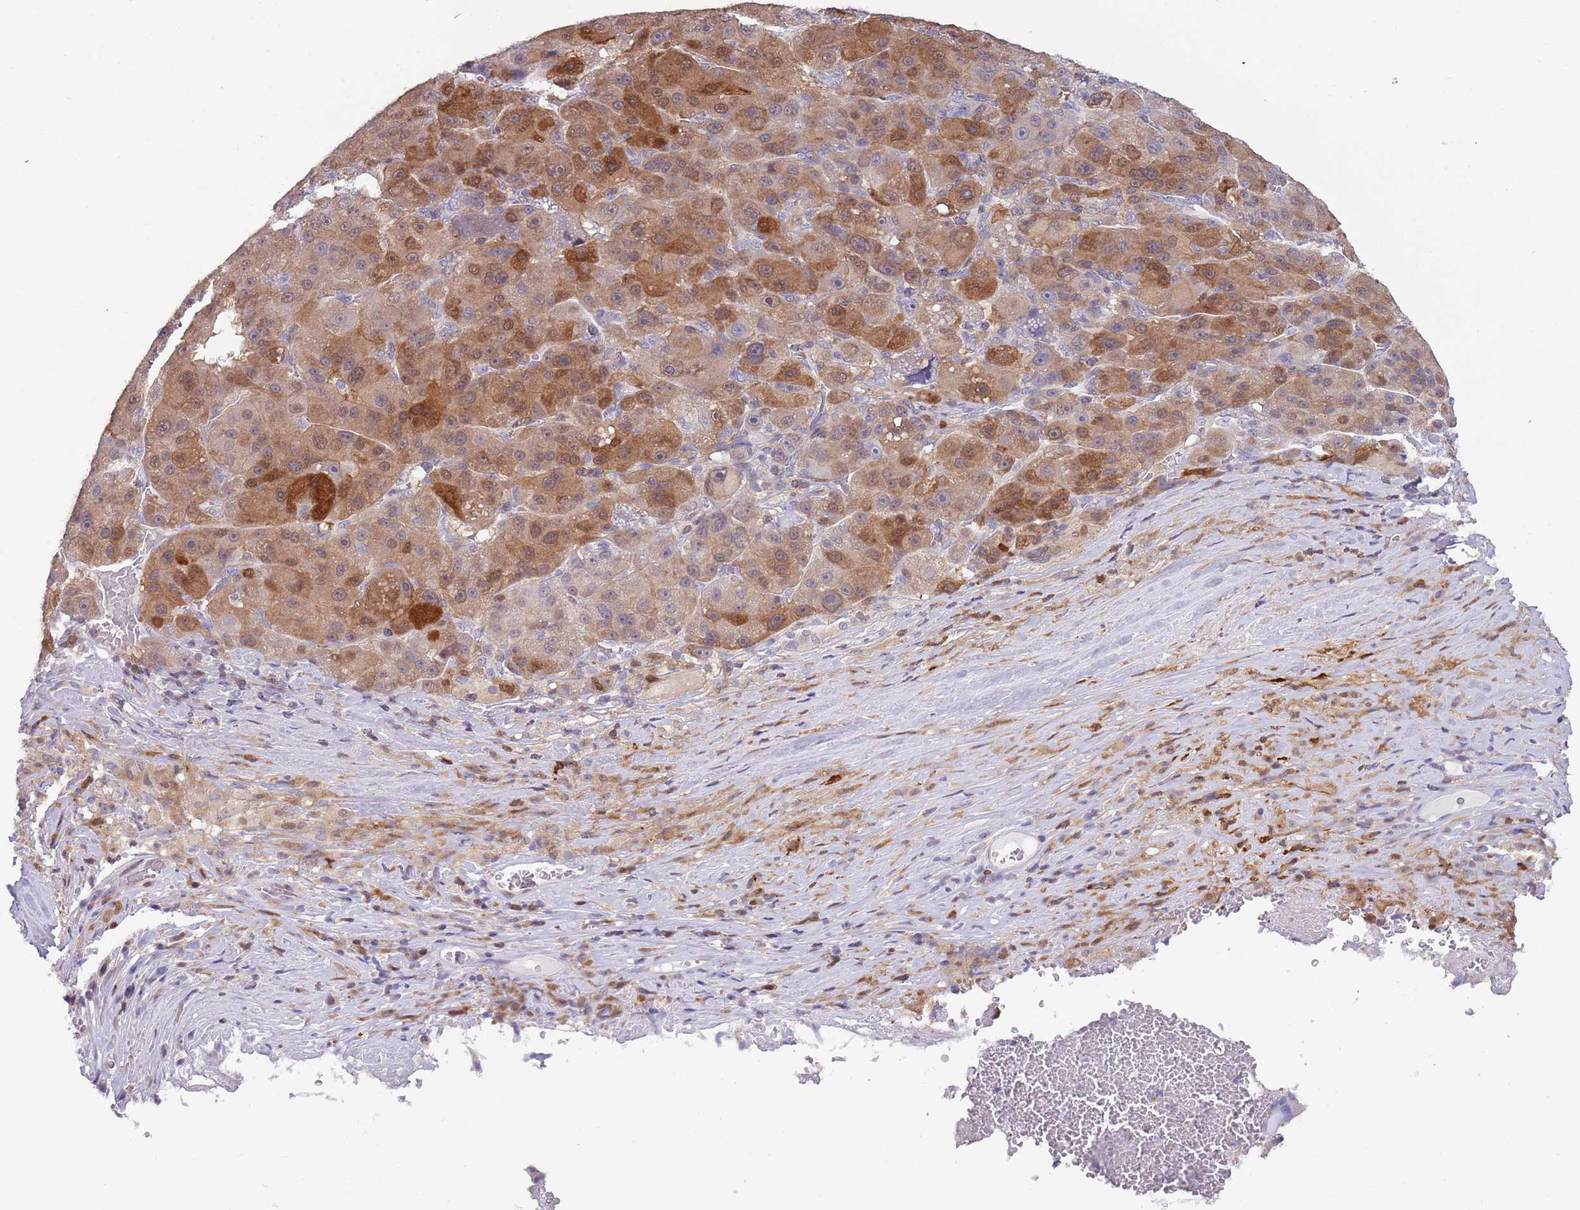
{"staining": {"intensity": "moderate", "quantity": "25%-75%", "location": "cytoplasmic/membranous"}, "tissue": "liver cancer", "cell_type": "Tumor cells", "image_type": "cancer", "snomed": [{"axis": "morphology", "description": "Carcinoma, Hepatocellular, NOS"}, {"axis": "topography", "description": "Liver"}], "caption": "Protein analysis of liver hepatocellular carcinoma tissue displays moderate cytoplasmic/membranous positivity in about 25%-75% of tumor cells. Immunohistochemistry (ihc) stains the protein of interest in brown and the nuclei are stained blue.", "gene": "NBPF6", "patient": {"sex": "male", "age": 76}}